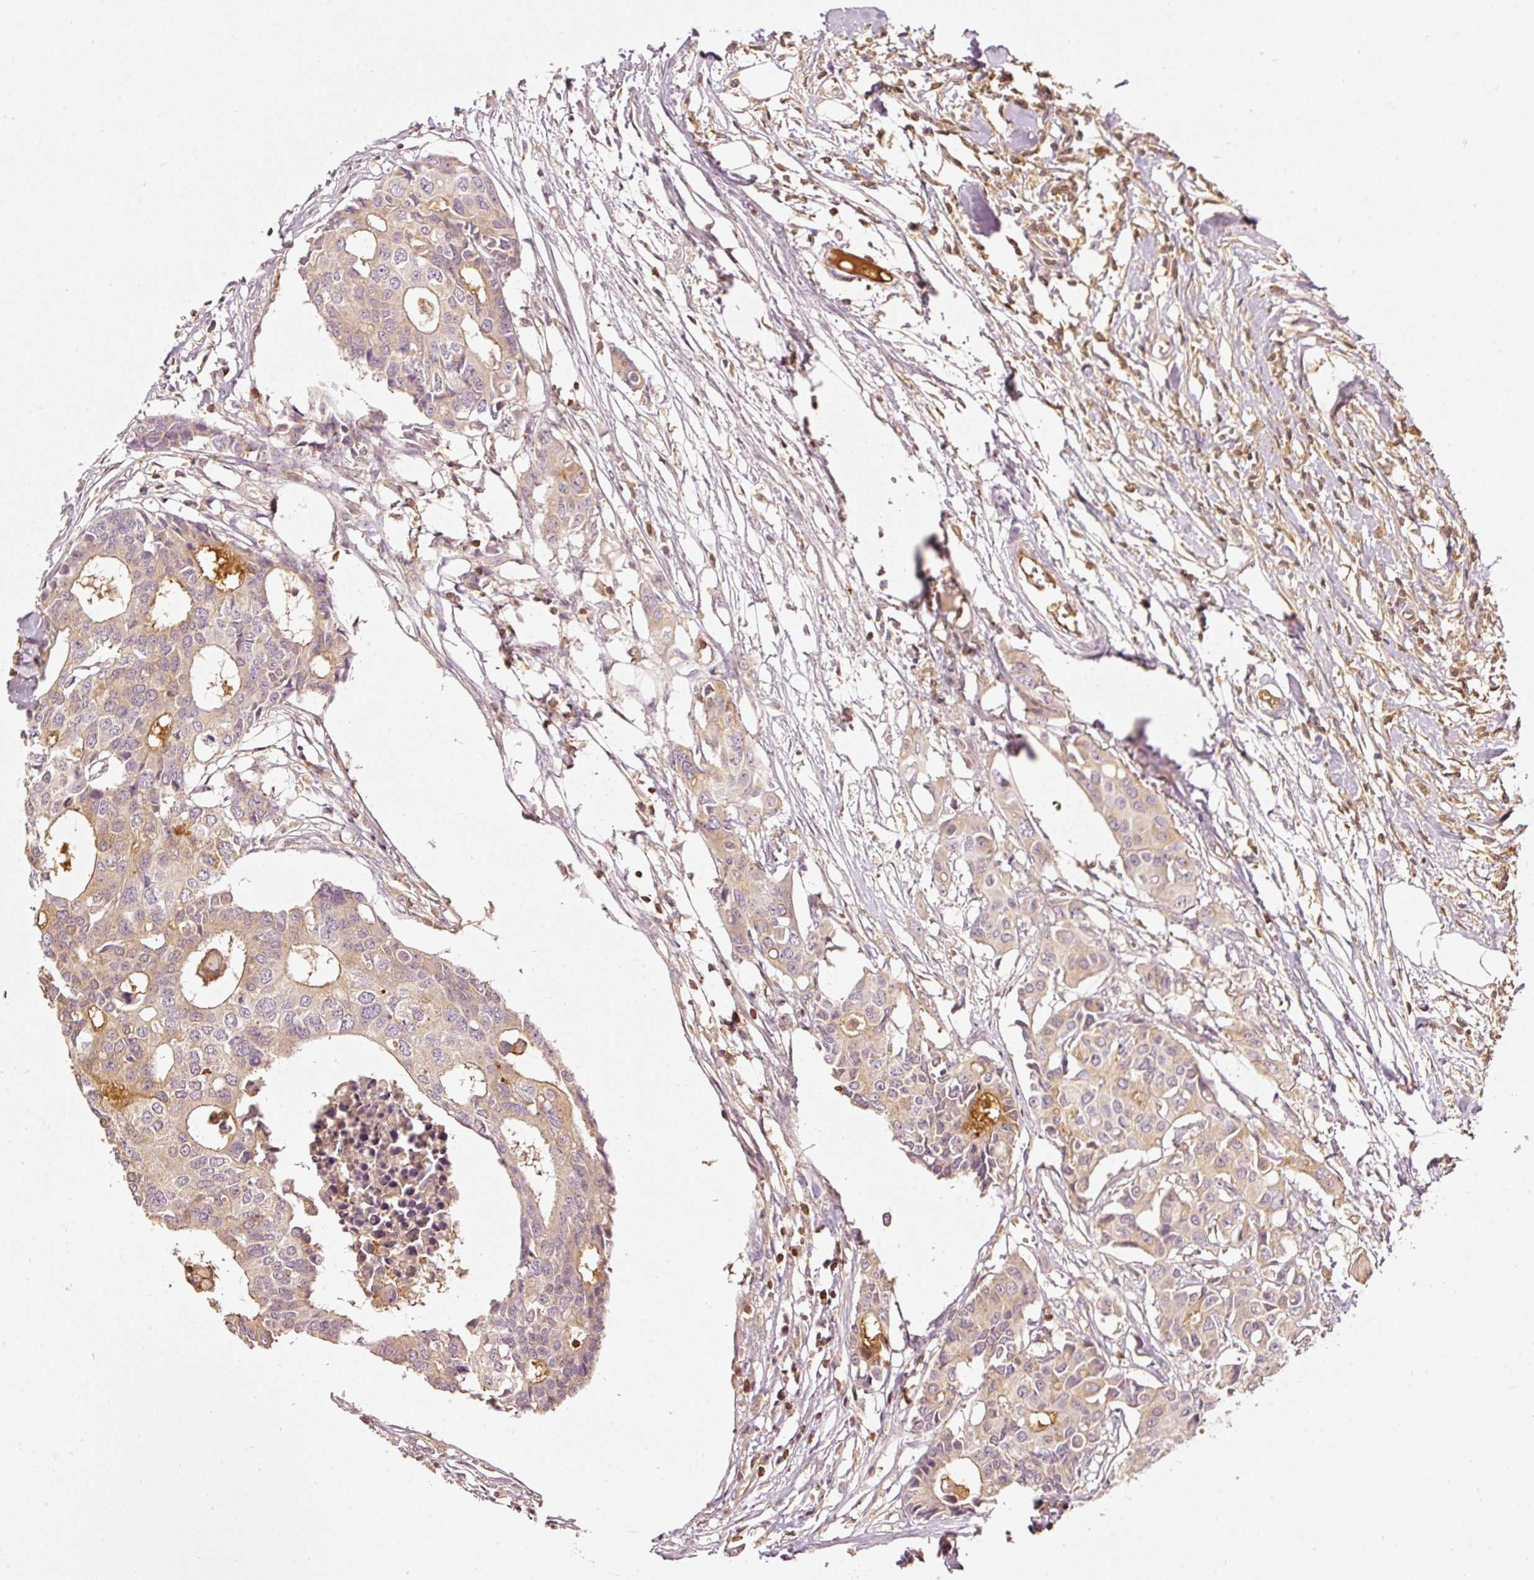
{"staining": {"intensity": "weak", "quantity": ">75%", "location": "cytoplasmic/membranous"}, "tissue": "colorectal cancer", "cell_type": "Tumor cells", "image_type": "cancer", "snomed": [{"axis": "morphology", "description": "Adenocarcinoma, NOS"}, {"axis": "topography", "description": "Colon"}], "caption": "Weak cytoplasmic/membranous positivity for a protein is seen in approximately >75% of tumor cells of adenocarcinoma (colorectal) using IHC.", "gene": "EVL", "patient": {"sex": "male", "age": 77}}